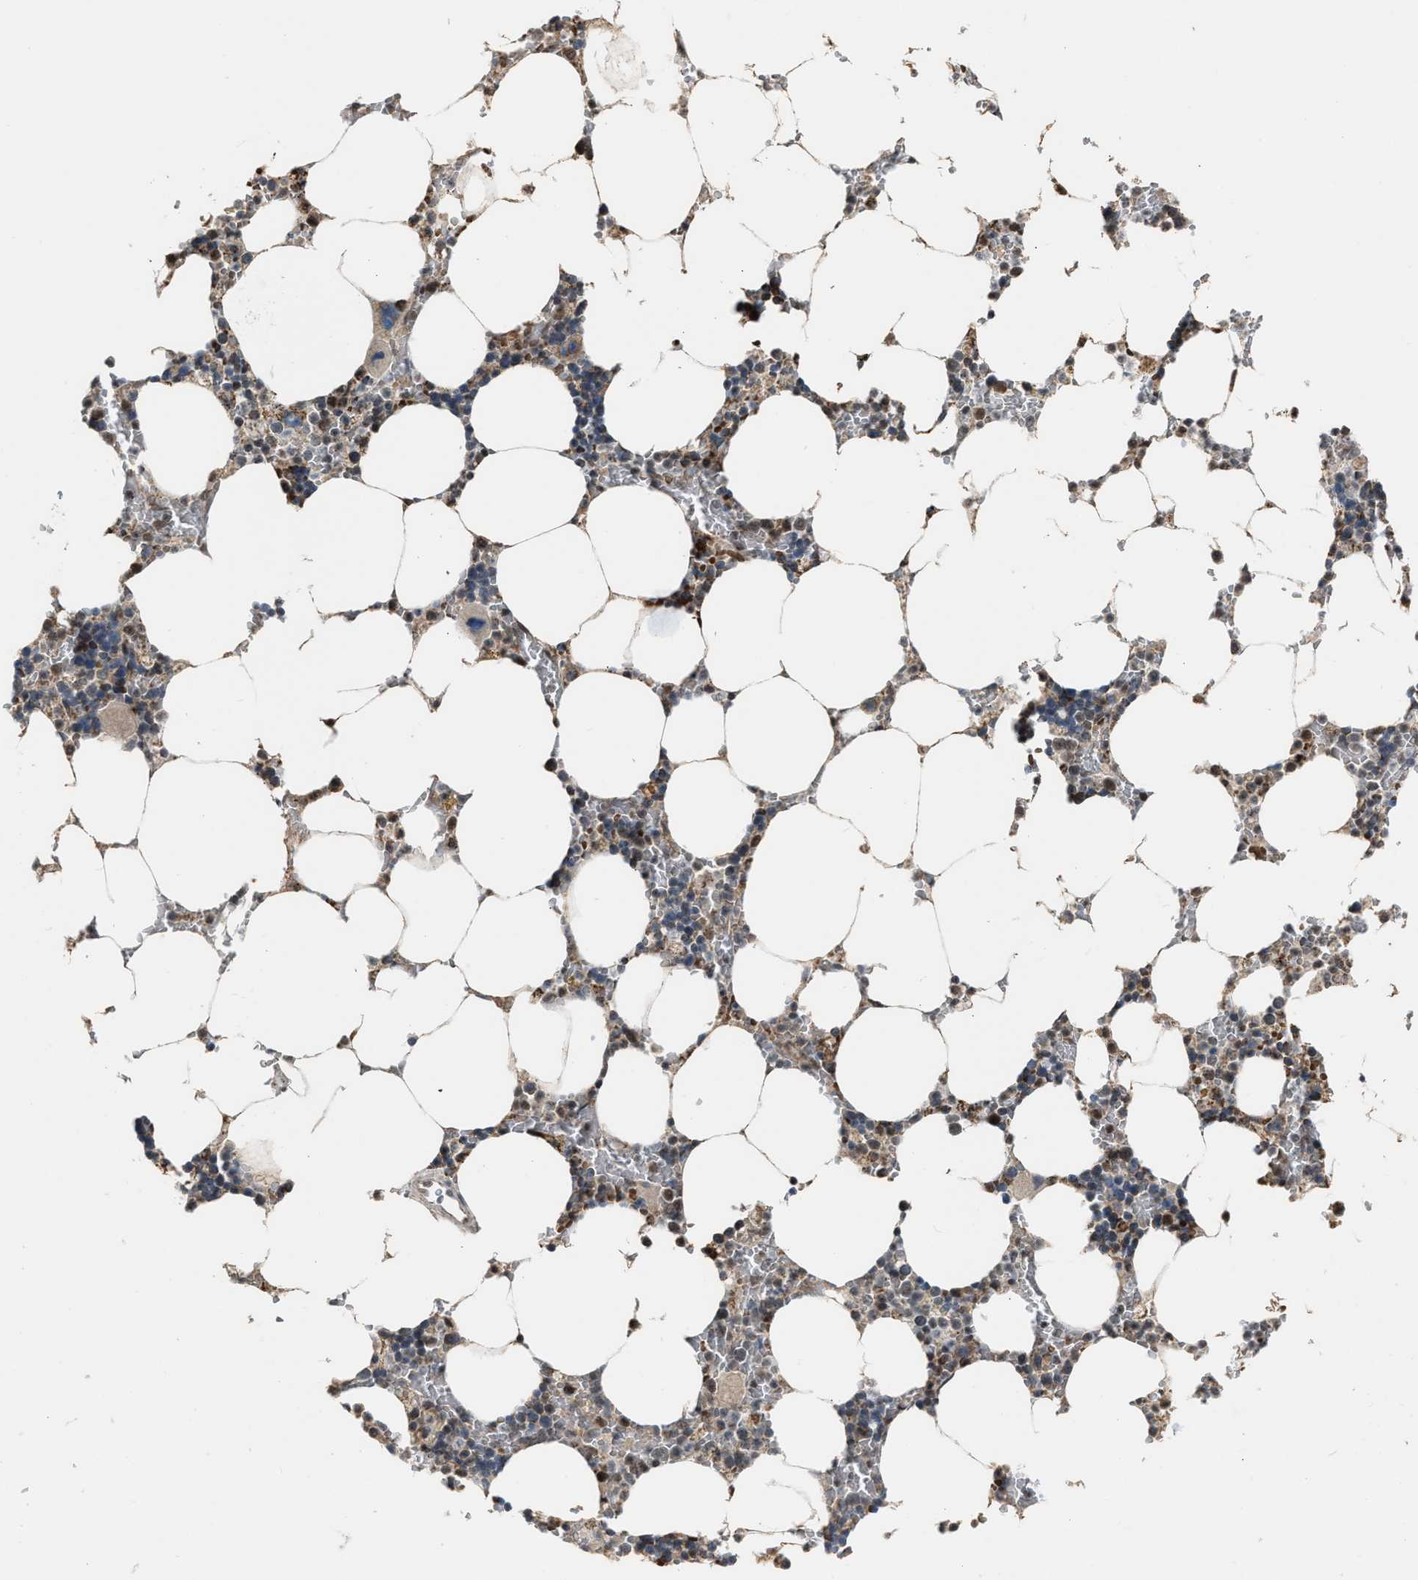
{"staining": {"intensity": "moderate", "quantity": "<25%", "location": "cytoplasmic/membranous,nuclear"}, "tissue": "bone marrow", "cell_type": "Hematopoietic cells", "image_type": "normal", "snomed": [{"axis": "morphology", "description": "Normal tissue, NOS"}, {"axis": "topography", "description": "Bone marrow"}], "caption": "Bone marrow was stained to show a protein in brown. There is low levels of moderate cytoplasmic/membranous,nuclear staining in approximately <25% of hematopoietic cells.", "gene": "CHN2", "patient": {"sex": "male", "age": 70}}